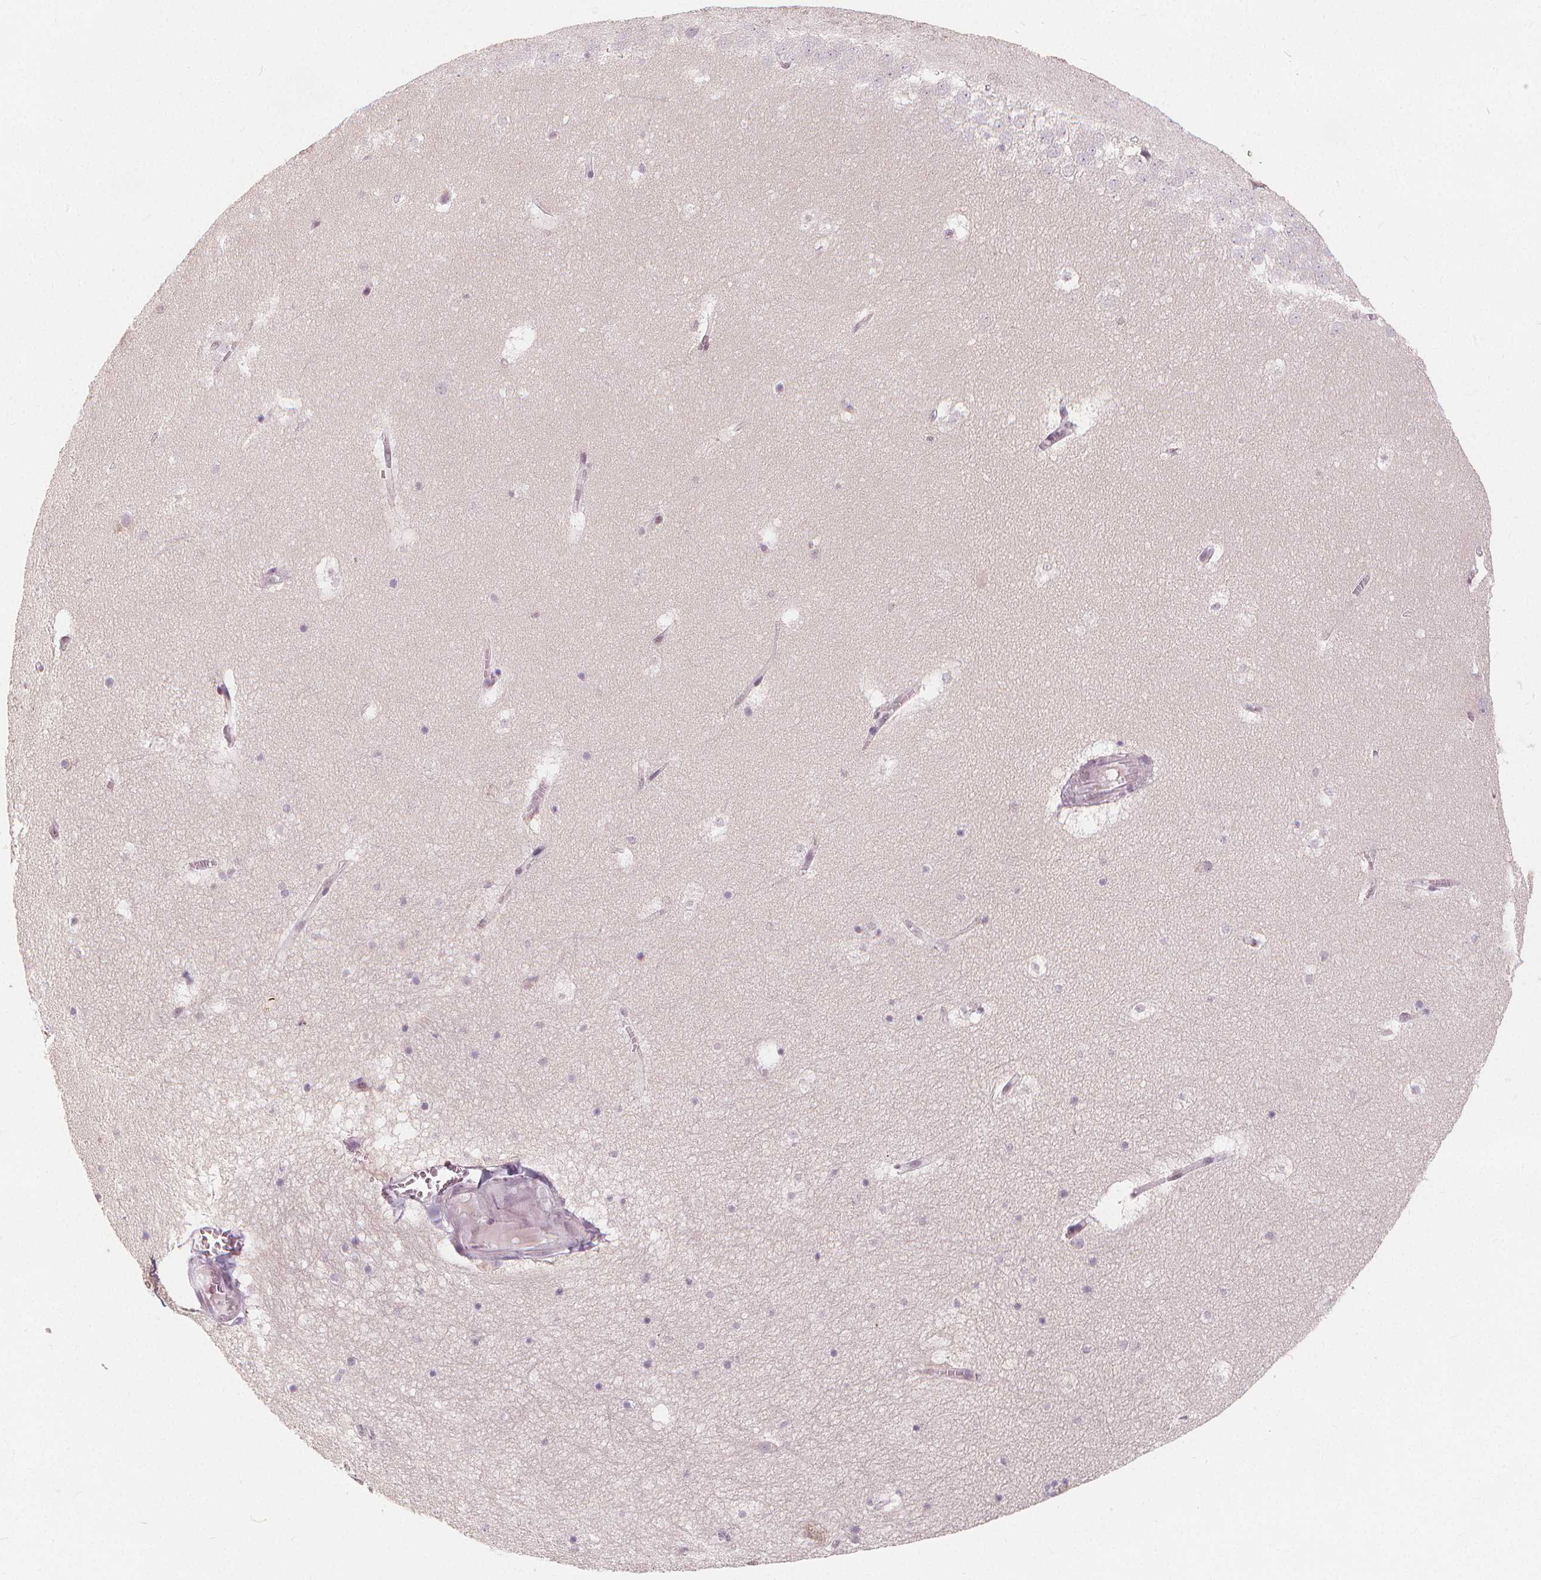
{"staining": {"intensity": "negative", "quantity": "none", "location": "none"}, "tissue": "hippocampus", "cell_type": "Glial cells", "image_type": "normal", "snomed": [{"axis": "morphology", "description": "Normal tissue, NOS"}, {"axis": "topography", "description": "Hippocampus"}], "caption": "Photomicrograph shows no significant protein staining in glial cells of unremarkable hippocampus. (Stains: DAB (3,3'-diaminobenzidine) IHC with hematoxylin counter stain, Microscopy: brightfield microscopy at high magnification).", "gene": "DRC3", "patient": {"sex": "male", "age": 45}}